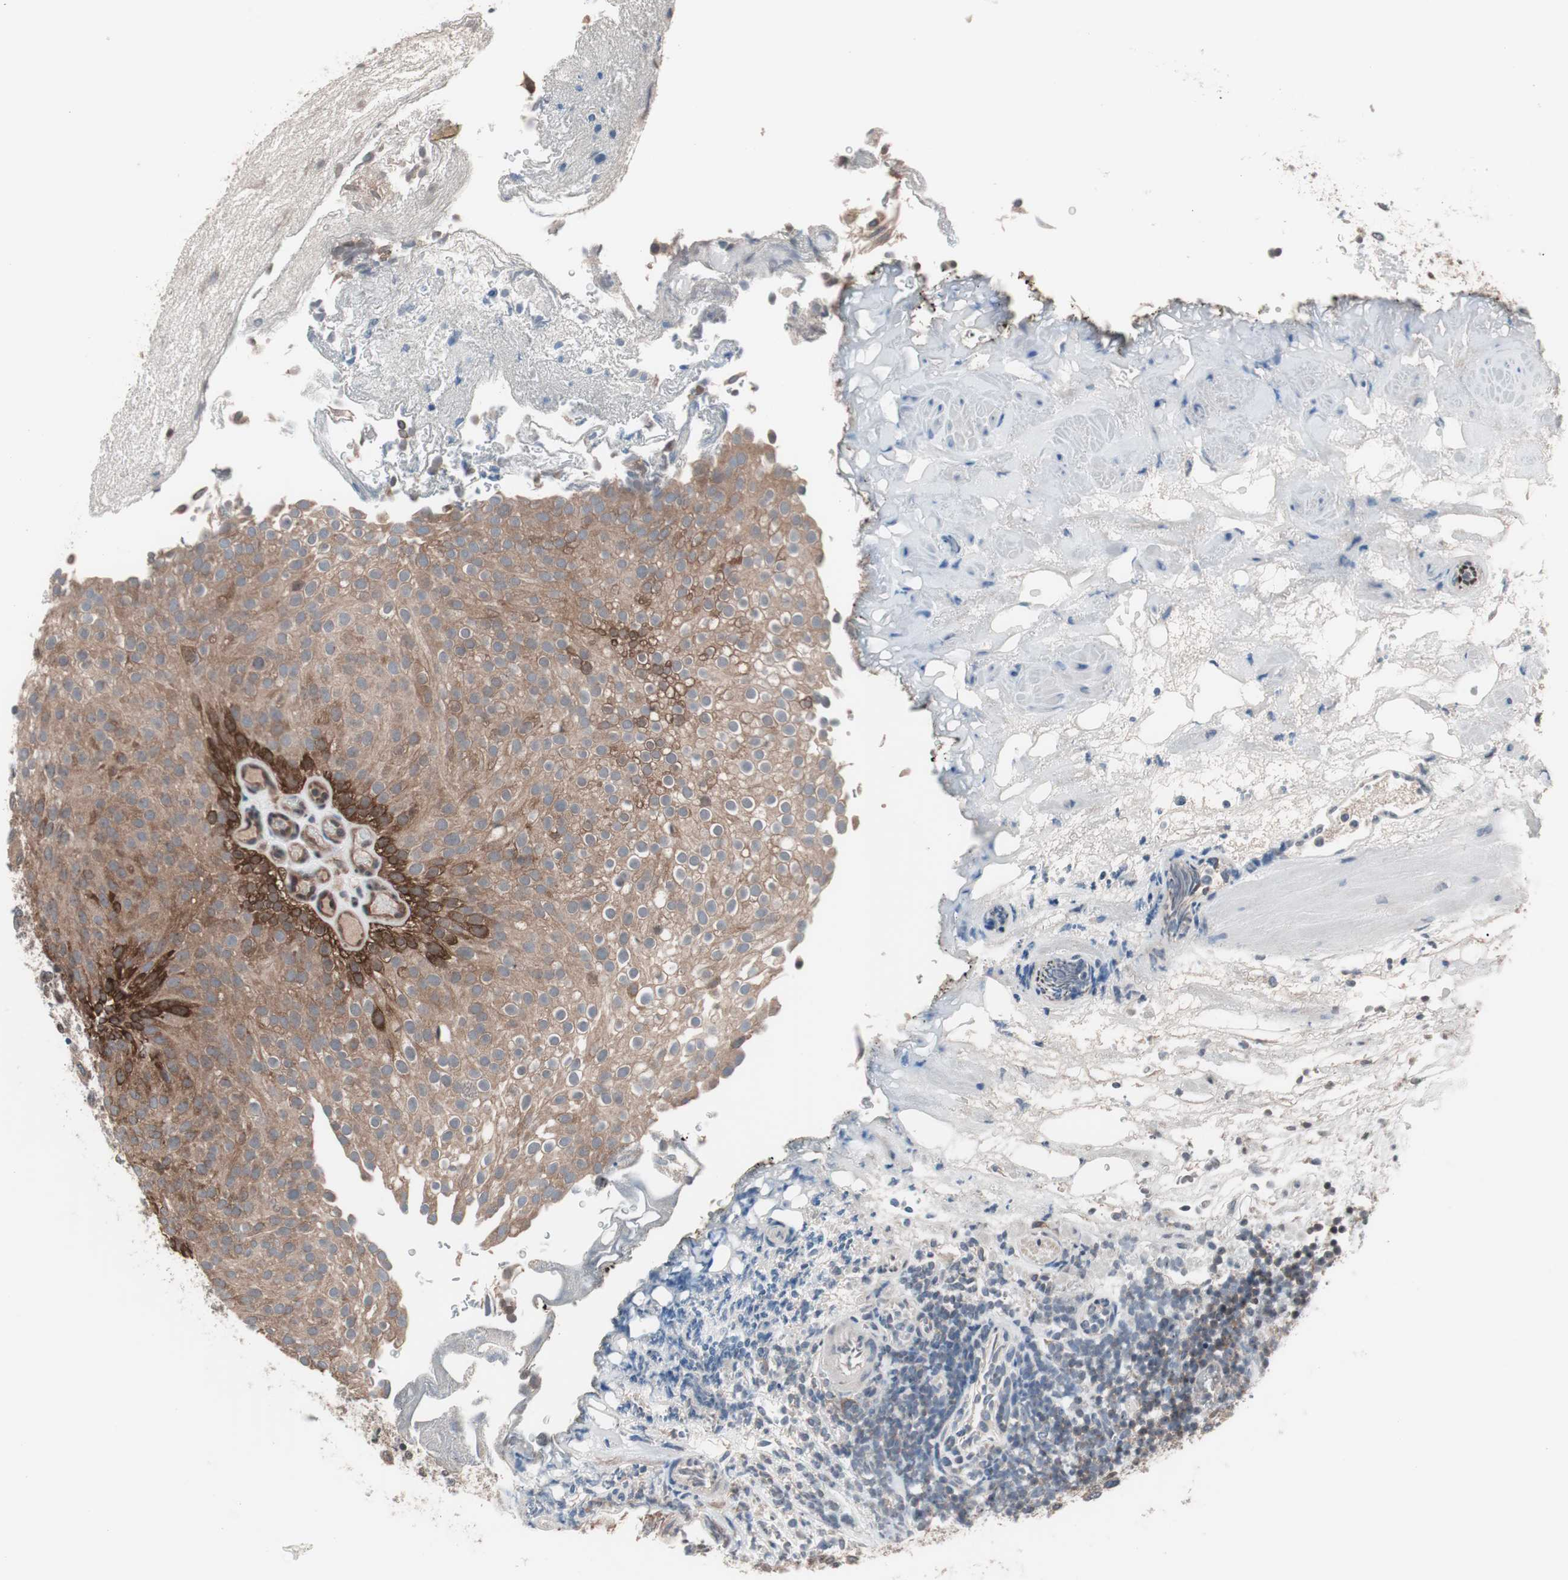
{"staining": {"intensity": "moderate", "quantity": "25%-75%", "location": "cytoplasmic/membranous"}, "tissue": "urothelial cancer", "cell_type": "Tumor cells", "image_type": "cancer", "snomed": [{"axis": "morphology", "description": "Urothelial carcinoma, Low grade"}, {"axis": "topography", "description": "Urinary bladder"}], "caption": "There is medium levels of moderate cytoplasmic/membranous staining in tumor cells of low-grade urothelial carcinoma, as demonstrated by immunohistochemical staining (brown color).", "gene": "IRS1", "patient": {"sex": "male", "age": 78}}